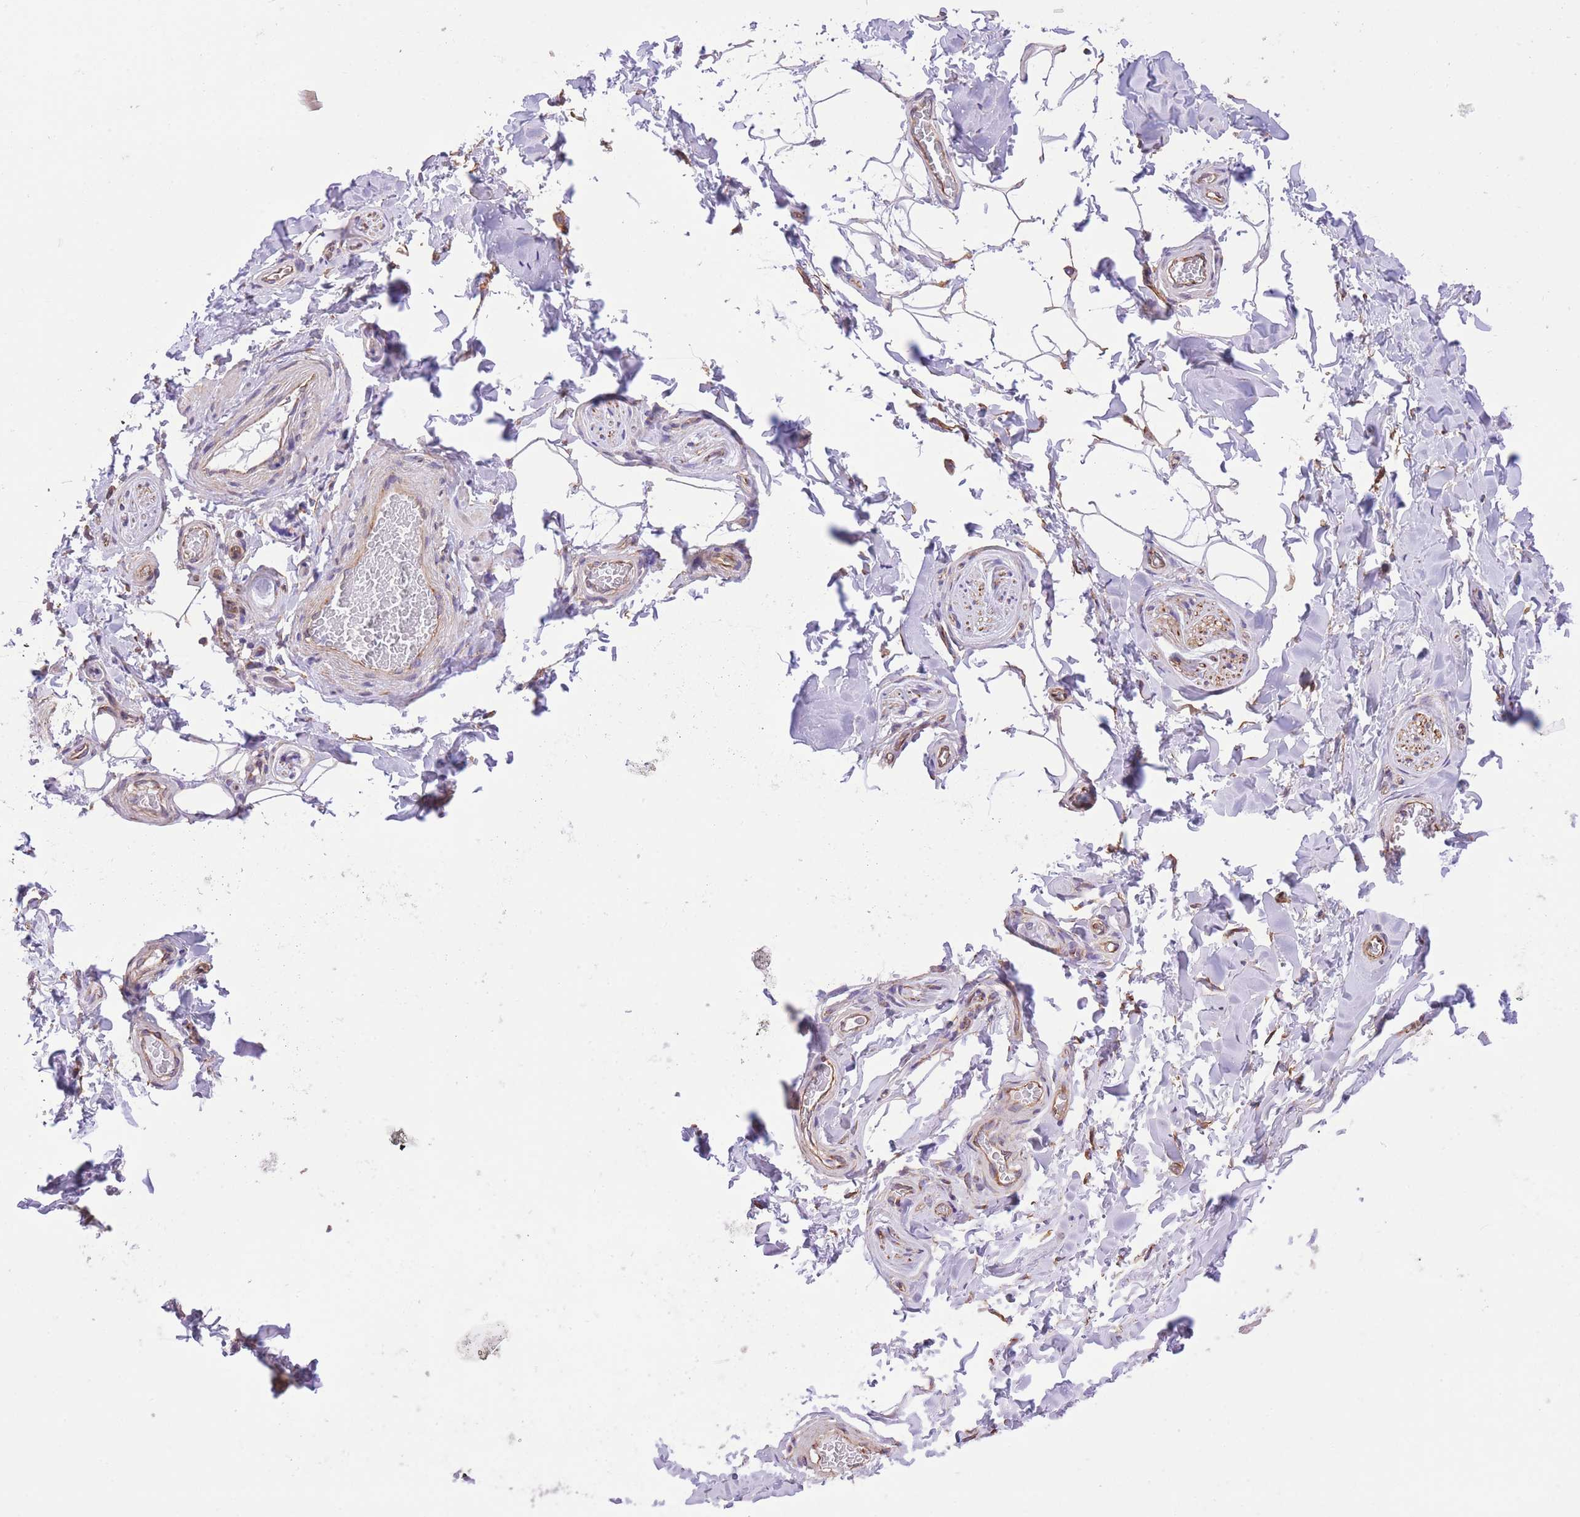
{"staining": {"intensity": "negative", "quantity": "none", "location": "none"}, "tissue": "adipose tissue", "cell_type": "Adipocytes", "image_type": "normal", "snomed": [{"axis": "morphology", "description": "Normal tissue, NOS"}, {"axis": "topography", "description": "Soft tissue"}, {"axis": "topography", "description": "Adipose tissue"}, {"axis": "topography", "description": "Vascular tissue"}, {"axis": "topography", "description": "Peripheral nerve tissue"}], "caption": "IHC of normal human adipose tissue demonstrates no staining in adipocytes. (Stains: DAB (3,3'-diaminobenzidine) immunohistochemistry with hematoxylin counter stain, Microscopy: brightfield microscopy at high magnification).", "gene": "RHOU", "patient": {"sex": "male", "age": 46}}